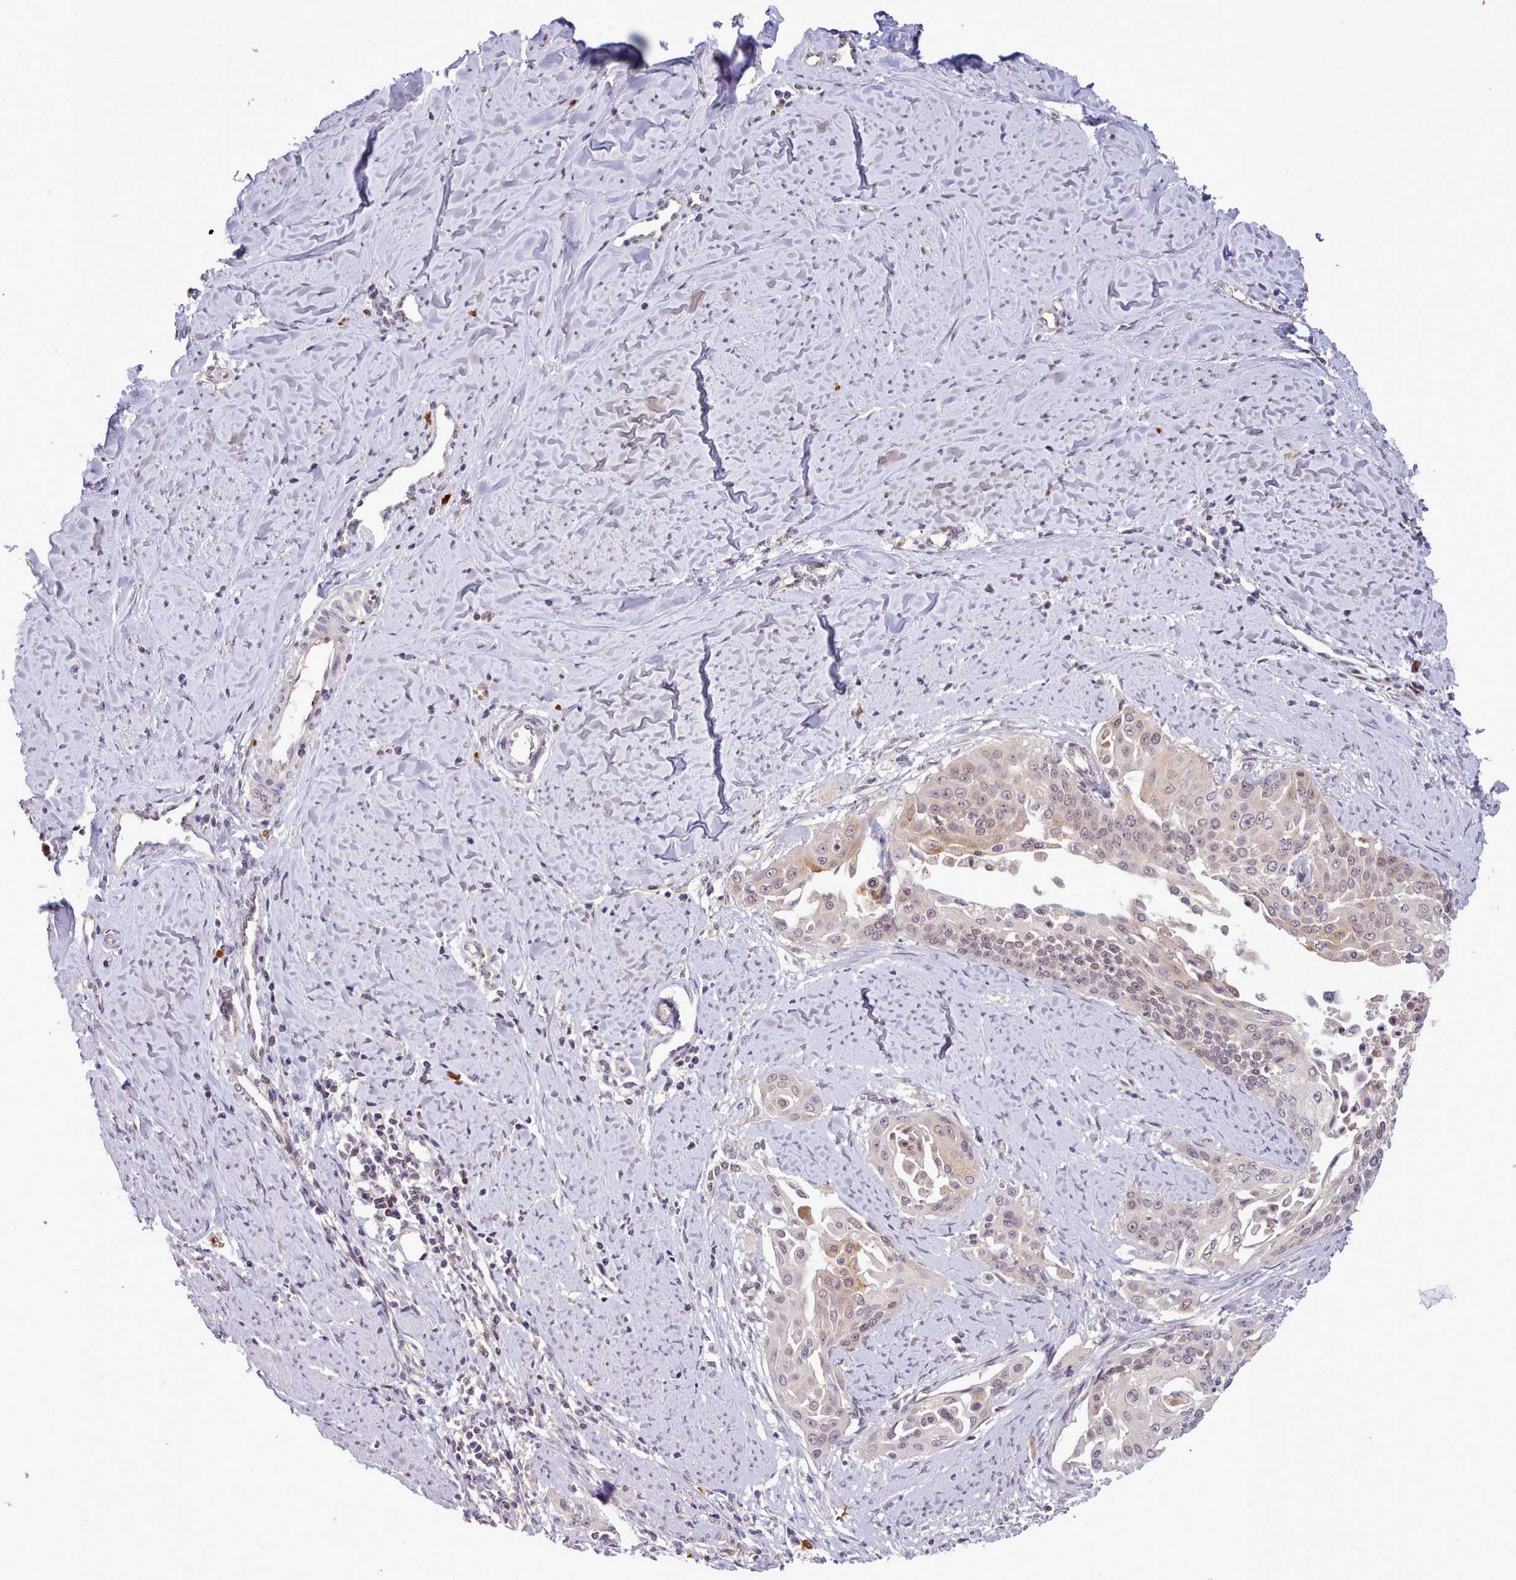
{"staining": {"intensity": "moderate", "quantity": "<25%", "location": "cytoplasmic/membranous"}, "tissue": "cervical cancer", "cell_type": "Tumor cells", "image_type": "cancer", "snomed": [{"axis": "morphology", "description": "Squamous cell carcinoma, NOS"}, {"axis": "topography", "description": "Cervix"}], "caption": "Immunohistochemistry photomicrograph of neoplastic tissue: human cervical cancer stained using IHC shows low levels of moderate protein expression localized specifically in the cytoplasmic/membranous of tumor cells, appearing as a cytoplasmic/membranous brown color.", "gene": "ARL17A", "patient": {"sex": "female", "age": 44}}